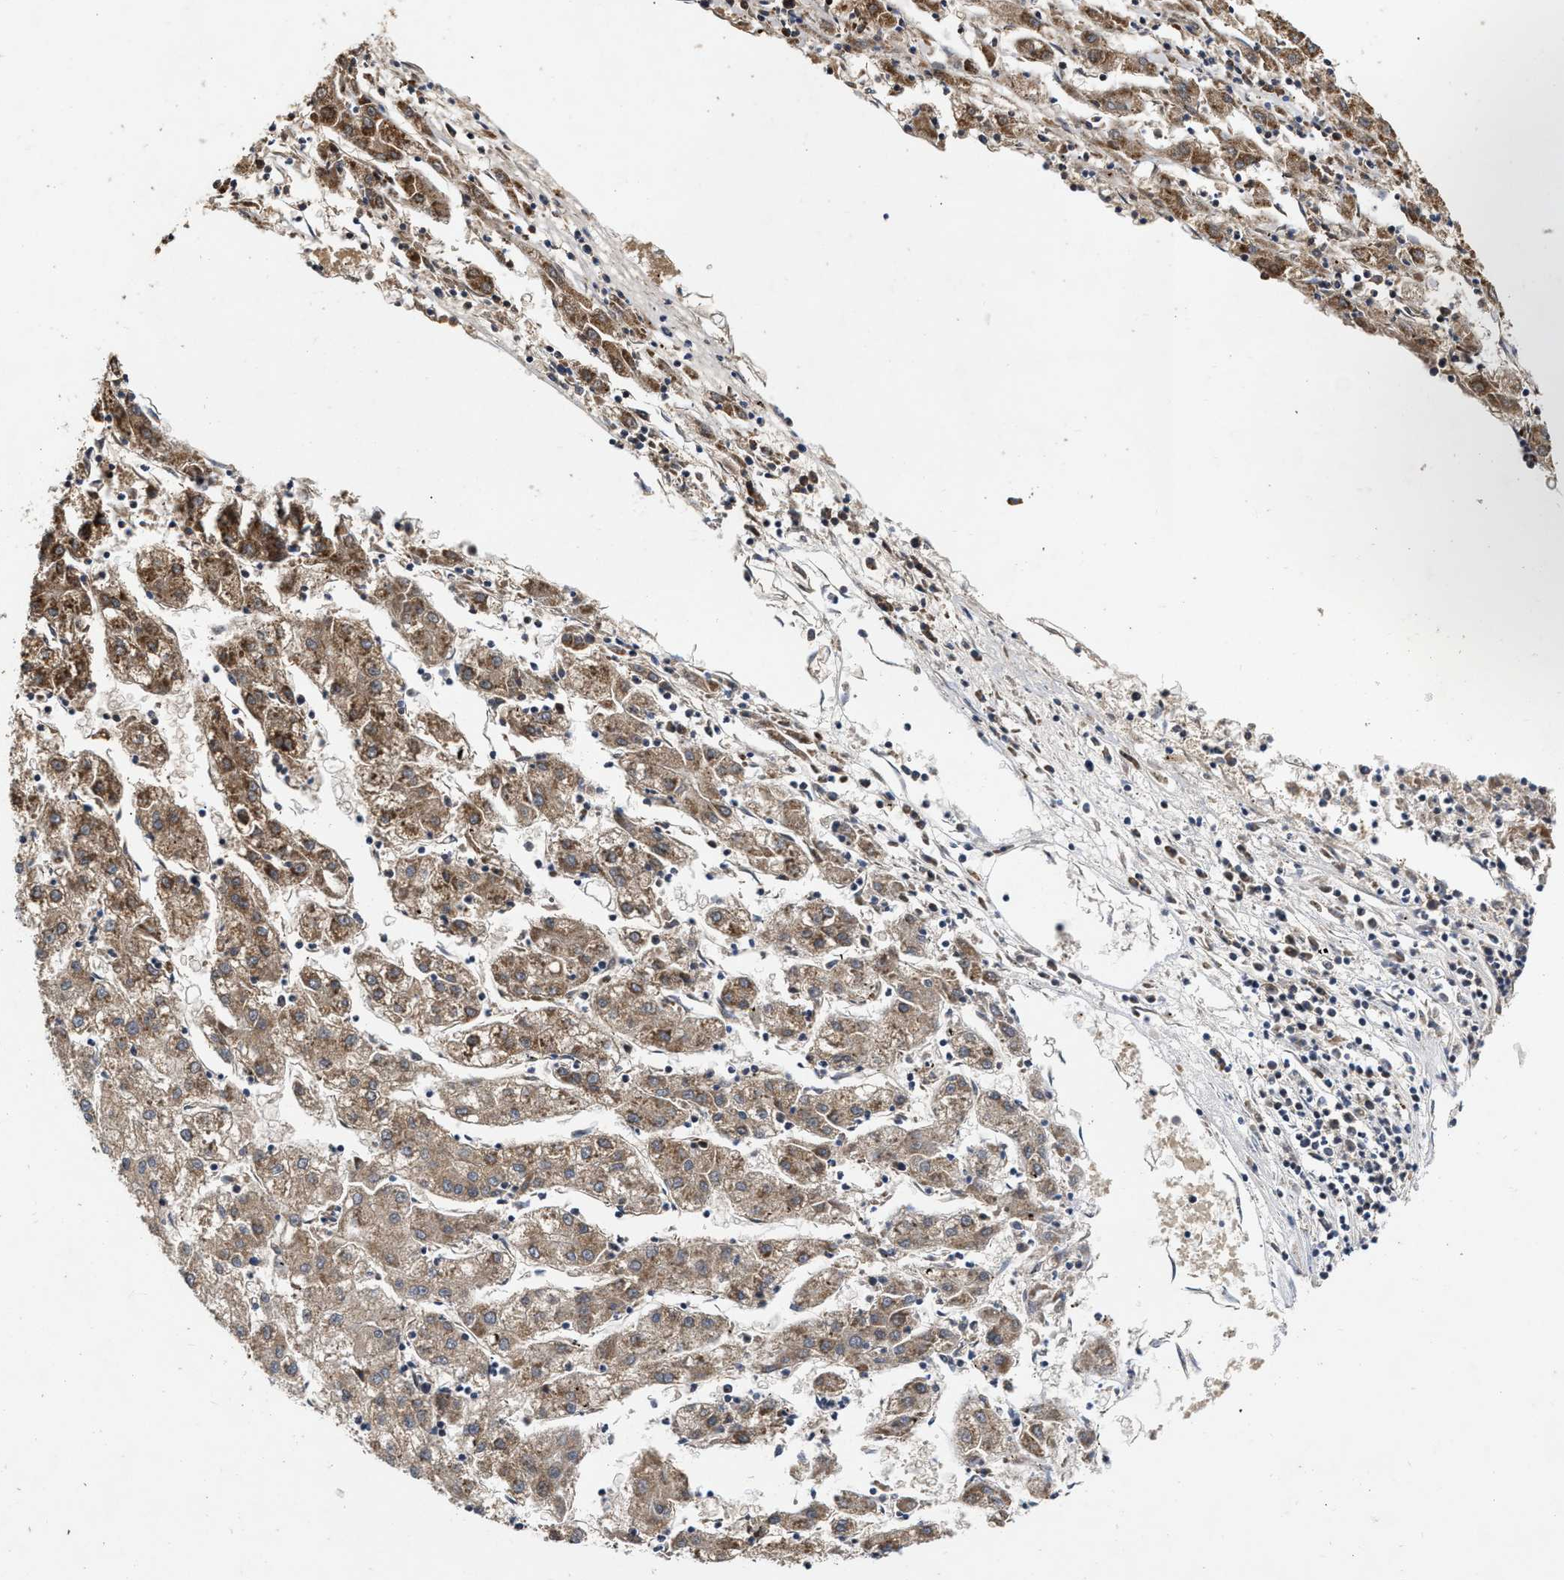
{"staining": {"intensity": "moderate", "quantity": ">75%", "location": "cytoplasmic/membranous"}, "tissue": "liver cancer", "cell_type": "Tumor cells", "image_type": "cancer", "snomed": [{"axis": "morphology", "description": "Carcinoma, Hepatocellular, NOS"}, {"axis": "topography", "description": "Liver"}], "caption": "An image of liver hepatocellular carcinoma stained for a protein demonstrates moderate cytoplasmic/membranous brown staining in tumor cells. The staining was performed using DAB to visualize the protein expression in brown, while the nuclei were stained in blue with hematoxylin (Magnification: 20x).", "gene": "CFLAR", "patient": {"sex": "male", "age": 72}}